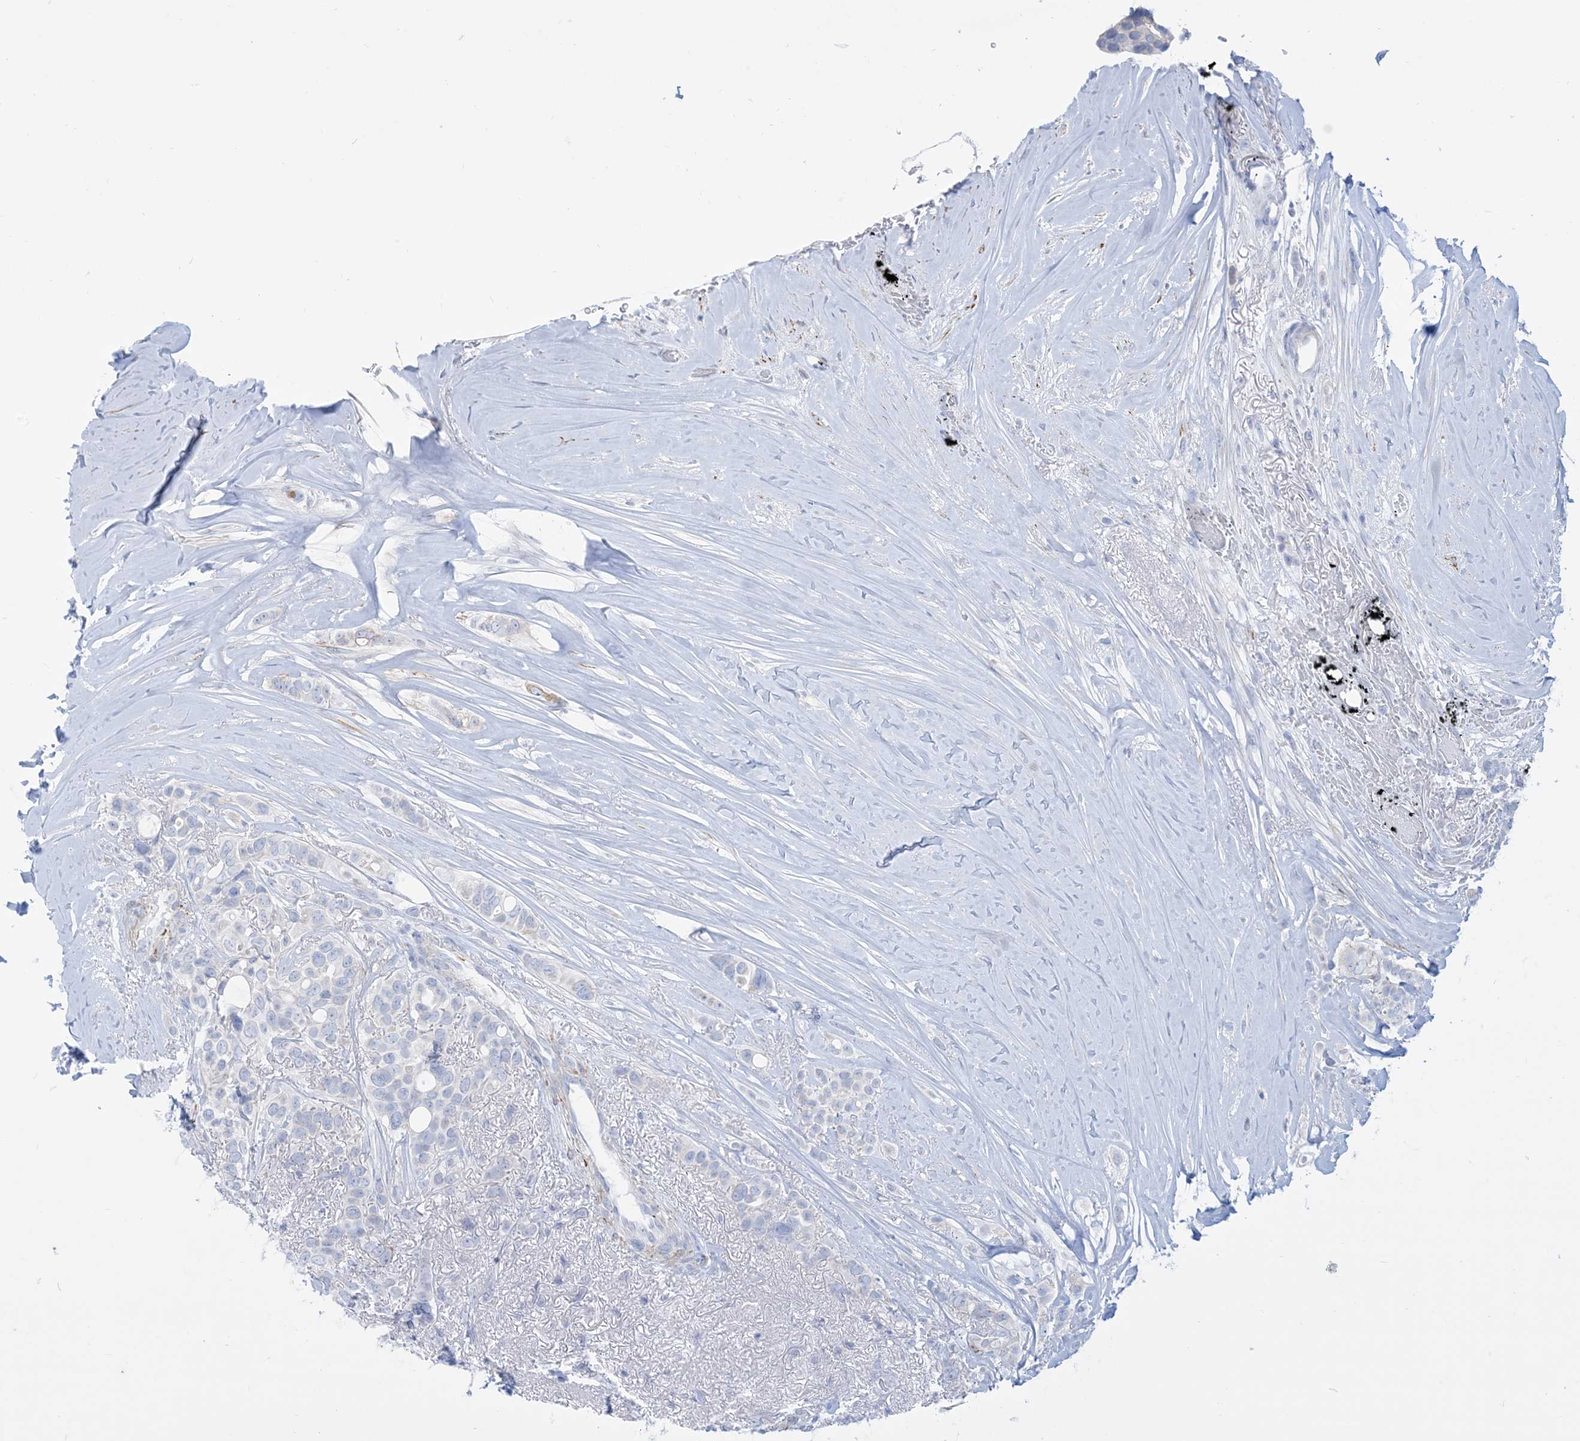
{"staining": {"intensity": "negative", "quantity": "none", "location": "none"}, "tissue": "breast cancer", "cell_type": "Tumor cells", "image_type": "cancer", "snomed": [{"axis": "morphology", "description": "Lobular carcinoma"}, {"axis": "topography", "description": "Breast"}], "caption": "Lobular carcinoma (breast) was stained to show a protein in brown. There is no significant expression in tumor cells.", "gene": "MARS2", "patient": {"sex": "female", "age": 51}}